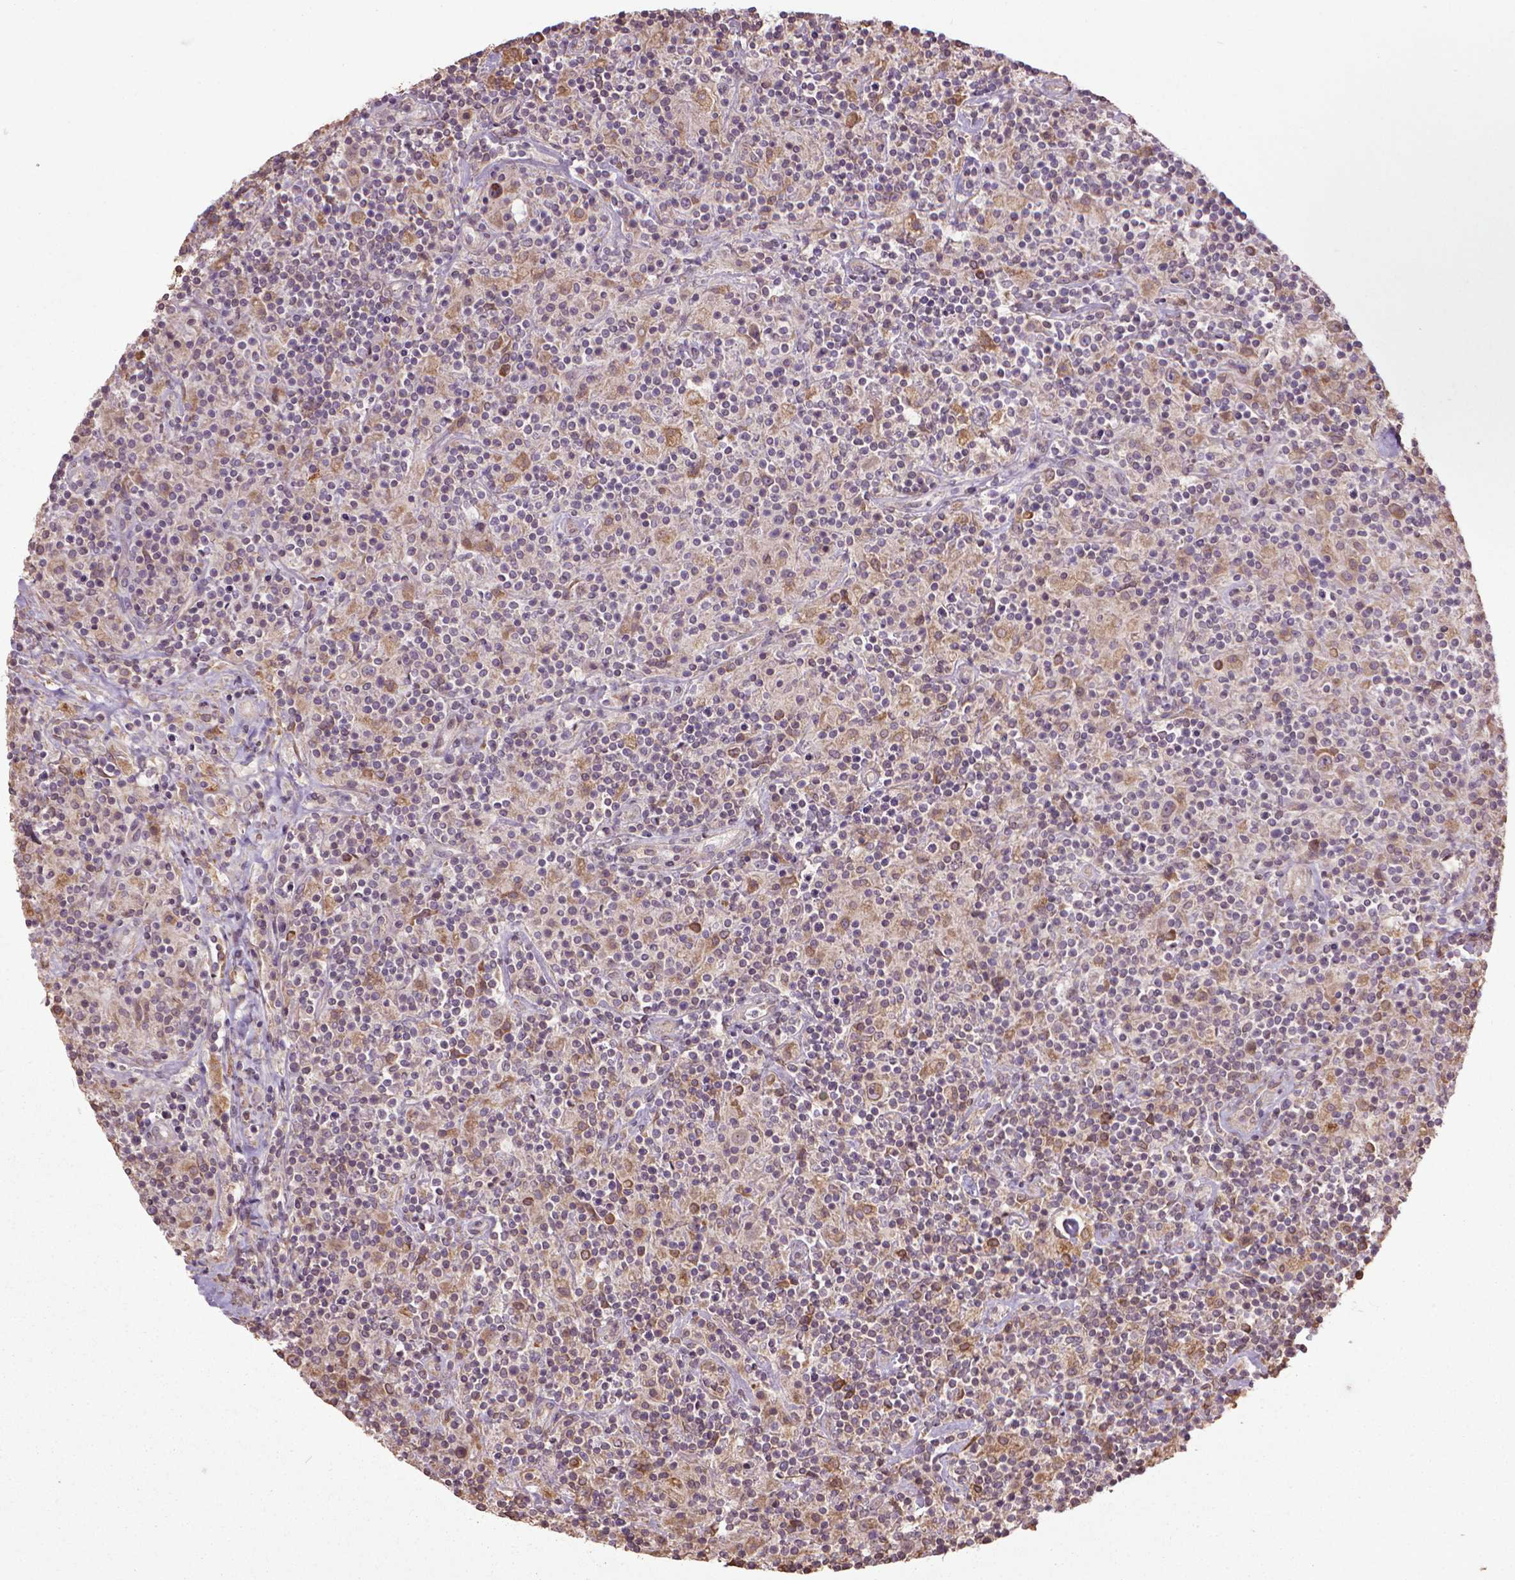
{"staining": {"intensity": "weak", "quantity": ">75%", "location": "cytoplasmic/membranous"}, "tissue": "lymphoma", "cell_type": "Tumor cells", "image_type": "cancer", "snomed": [{"axis": "morphology", "description": "Hodgkin's disease, NOS"}, {"axis": "topography", "description": "Lymph node"}], "caption": "Immunohistochemical staining of human Hodgkin's disease demonstrates weak cytoplasmic/membranous protein expression in approximately >75% of tumor cells. The staining was performed using DAB (3,3'-diaminobenzidine) to visualize the protein expression in brown, while the nuclei were stained in blue with hematoxylin (Magnification: 20x).", "gene": "GAS1", "patient": {"sex": "male", "age": 70}}